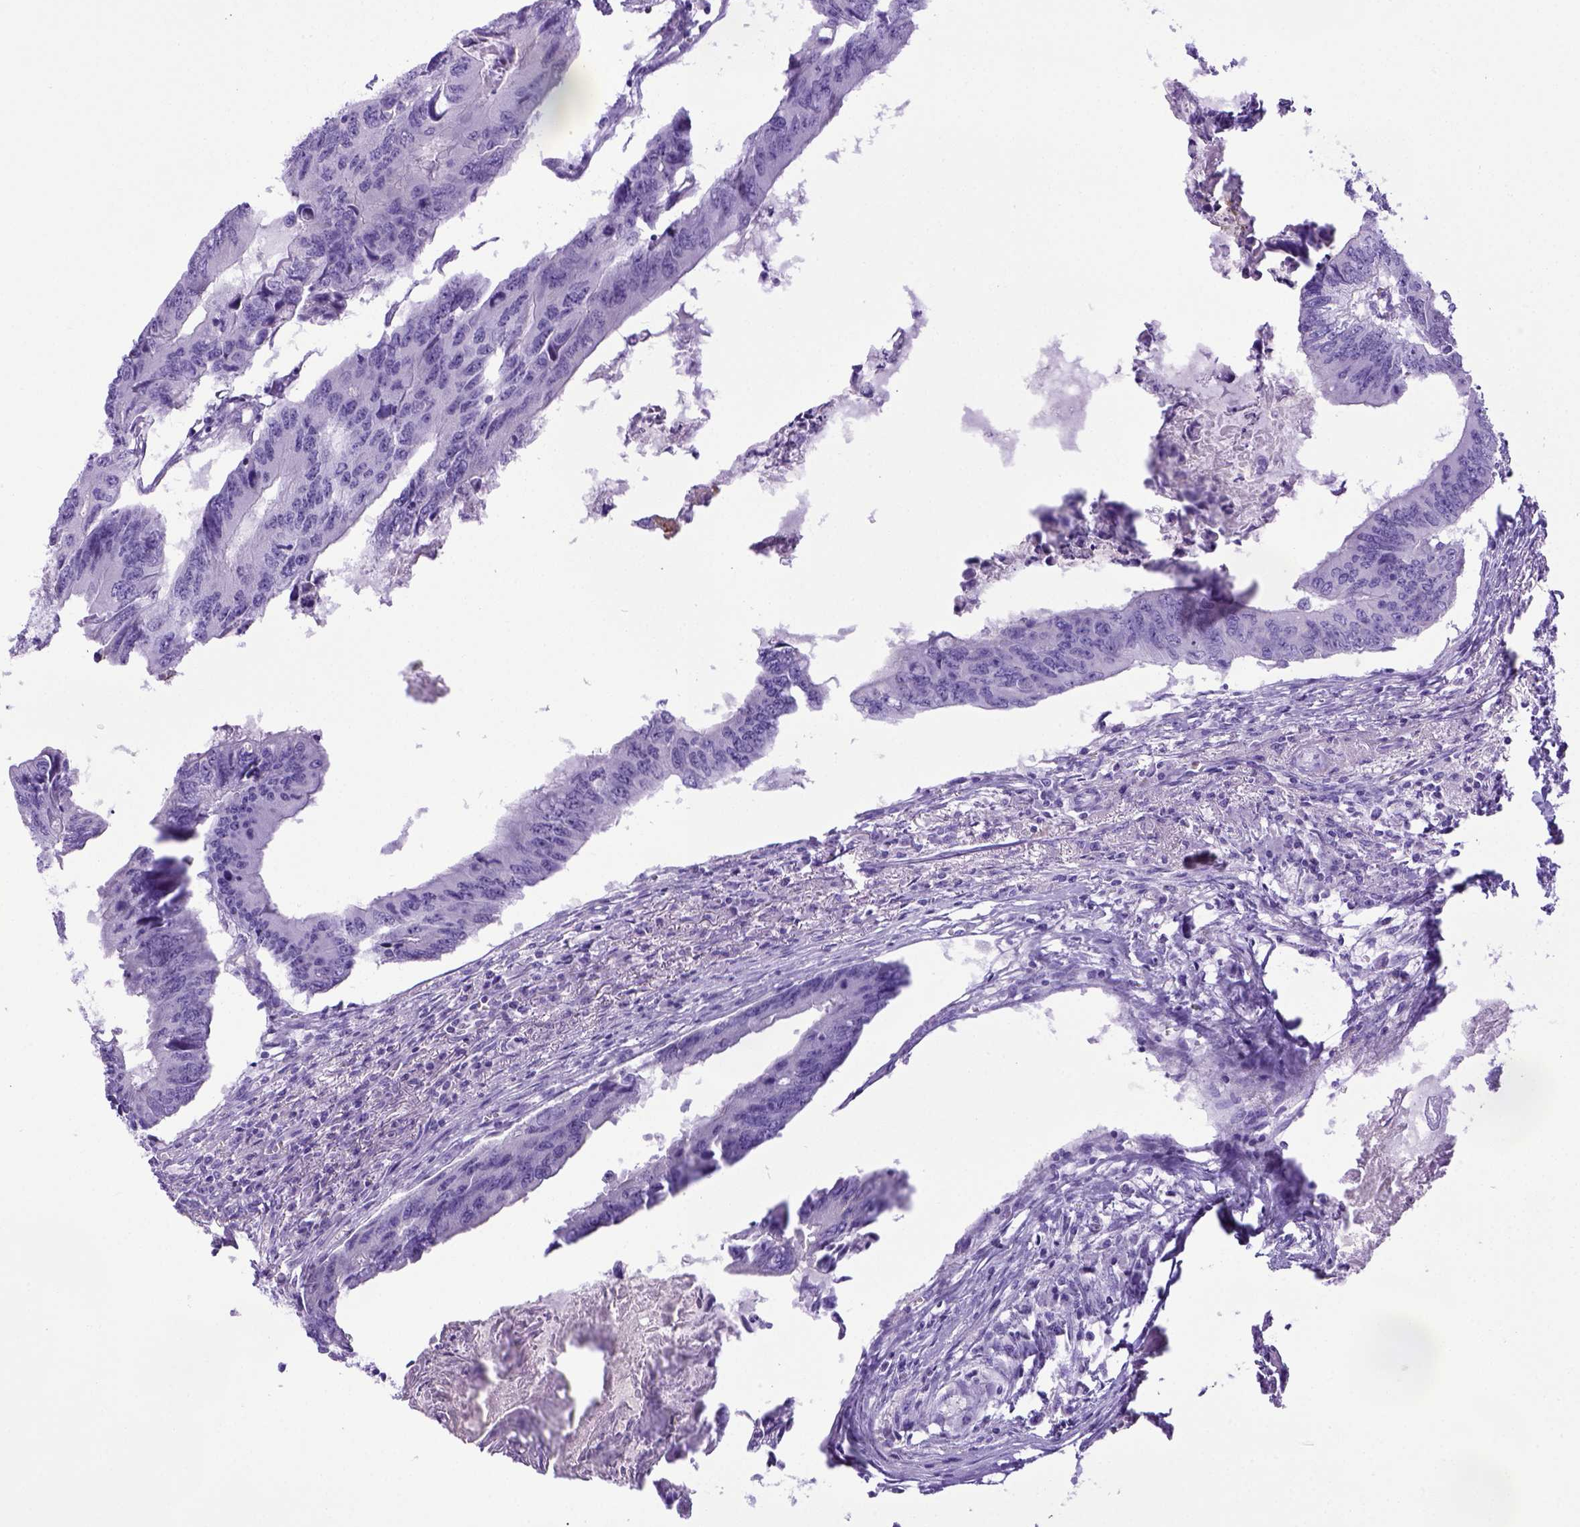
{"staining": {"intensity": "negative", "quantity": "none", "location": "none"}, "tissue": "colorectal cancer", "cell_type": "Tumor cells", "image_type": "cancer", "snomed": [{"axis": "morphology", "description": "Adenocarcinoma, NOS"}, {"axis": "topography", "description": "Colon"}], "caption": "Immunohistochemical staining of human colorectal cancer (adenocarcinoma) demonstrates no significant positivity in tumor cells.", "gene": "ITIH4", "patient": {"sex": "male", "age": 53}}